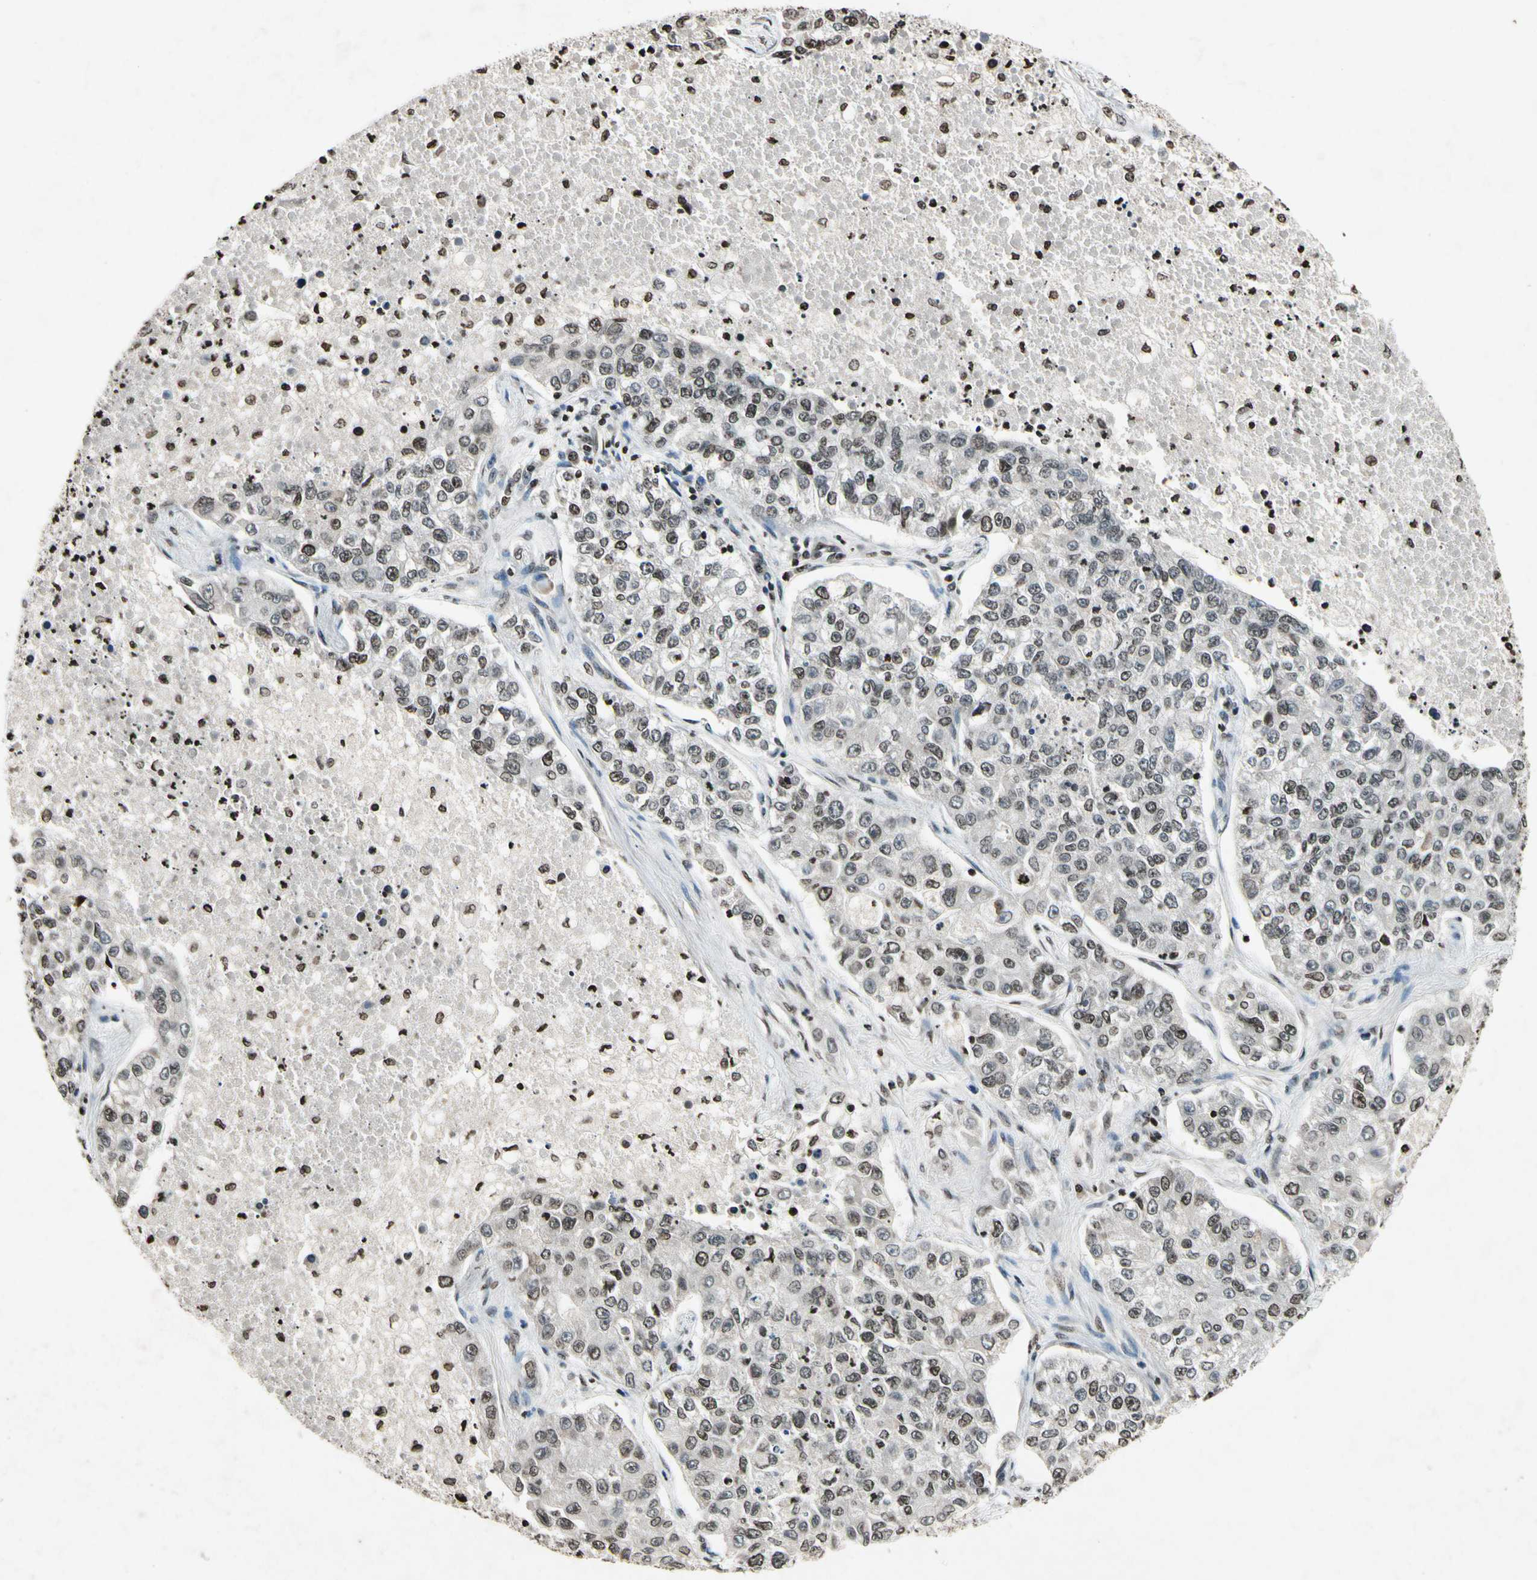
{"staining": {"intensity": "weak", "quantity": "<25%", "location": "nuclear"}, "tissue": "lung cancer", "cell_type": "Tumor cells", "image_type": "cancer", "snomed": [{"axis": "morphology", "description": "Adenocarcinoma, NOS"}, {"axis": "topography", "description": "Lung"}], "caption": "IHC micrograph of neoplastic tissue: lung cancer stained with DAB (3,3'-diaminobenzidine) reveals no significant protein staining in tumor cells.", "gene": "HOXB3", "patient": {"sex": "male", "age": 49}}